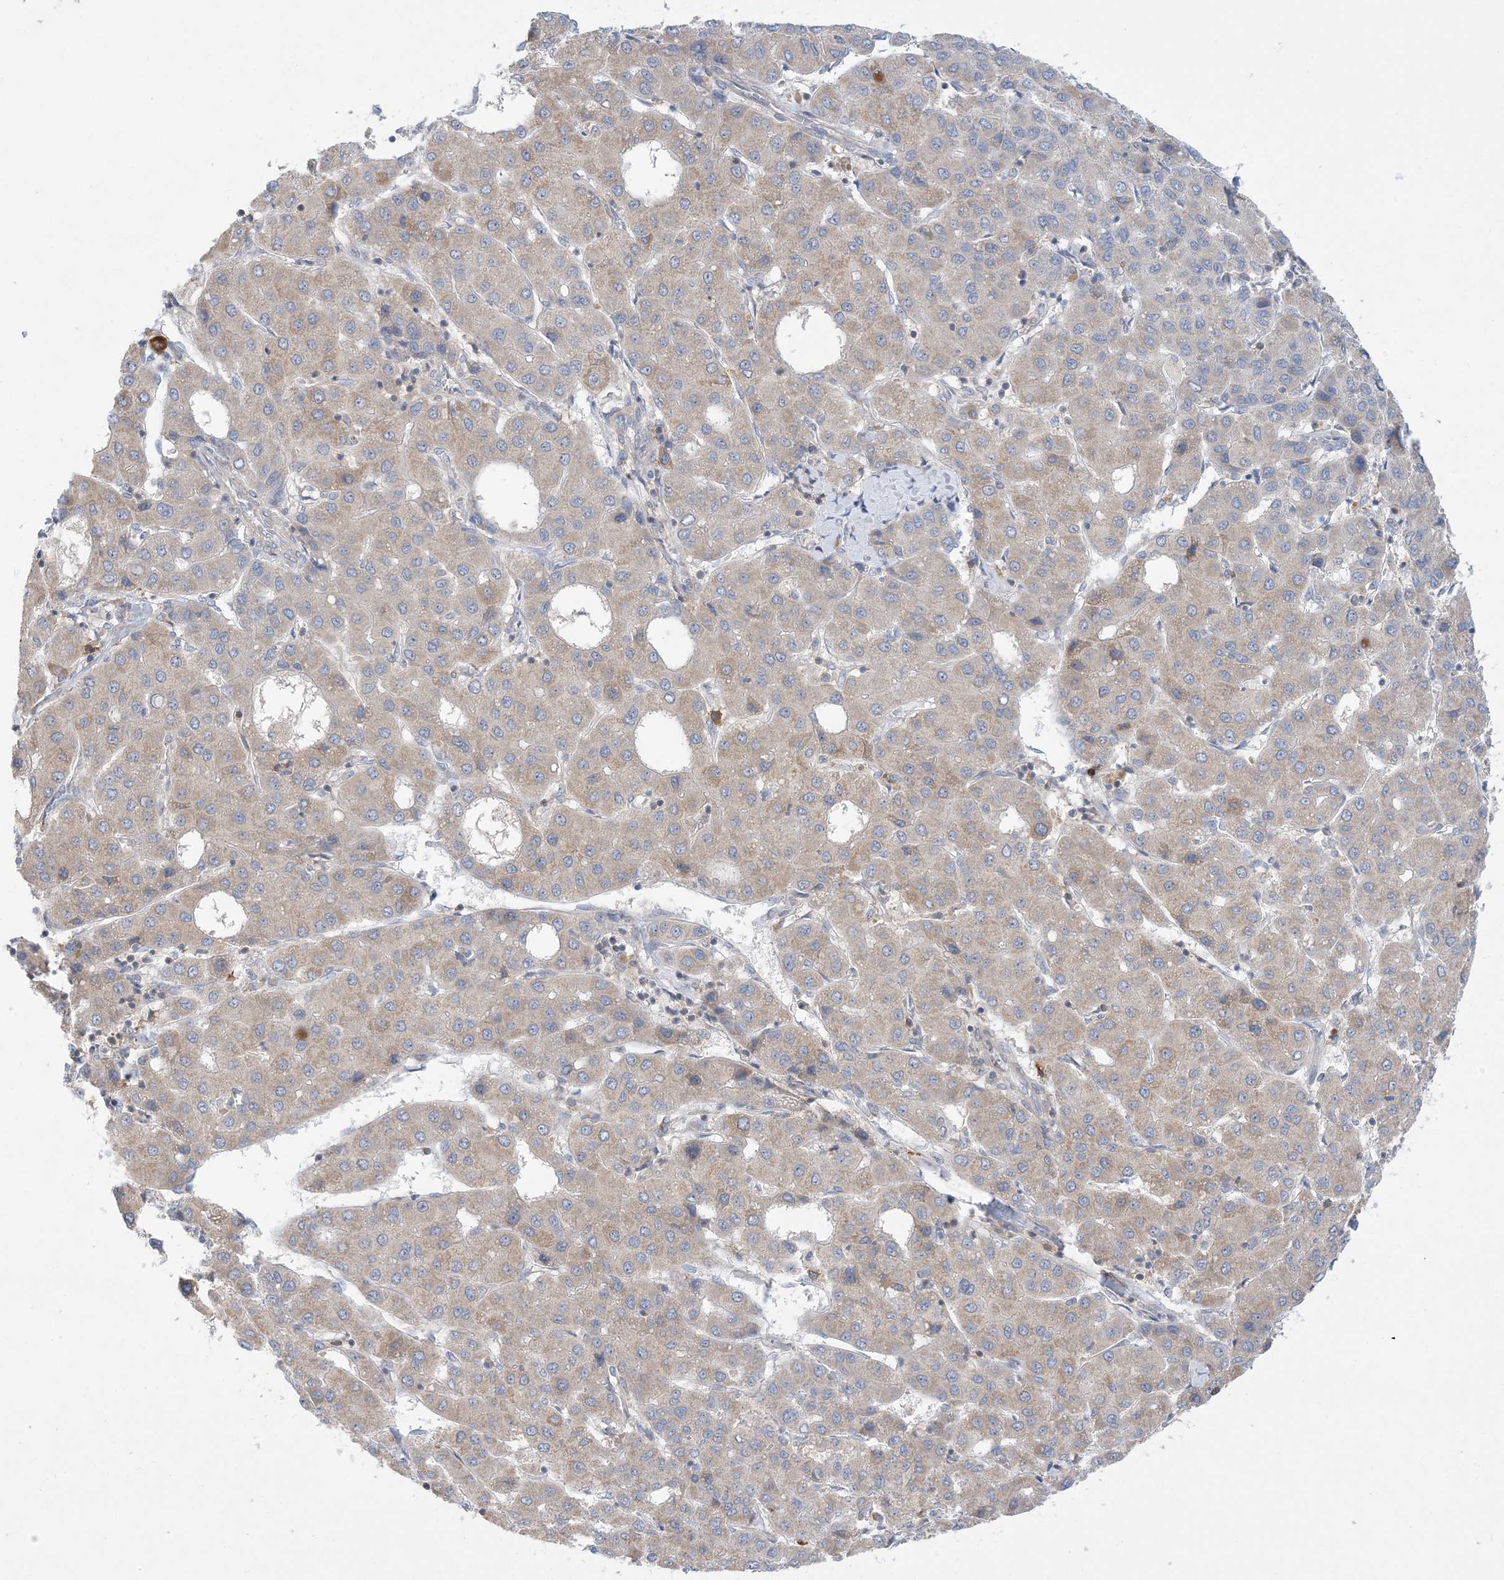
{"staining": {"intensity": "moderate", "quantity": "<25%", "location": "cytoplasmic/membranous"}, "tissue": "liver cancer", "cell_type": "Tumor cells", "image_type": "cancer", "snomed": [{"axis": "morphology", "description": "Carcinoma, Hepatocellular, NOS"}, {"axis": "topography", "description": "Liver"}], "caption": "This histopathology image exhibits immunohistochemistry (IHC) staining of human liver hepatocellular carcinoma, with low moderate cytoplasmic/membranous staining in about <25% of tumor cells.", "gene": "AOC1", "patient": {"sex": "male", "age": 65}}